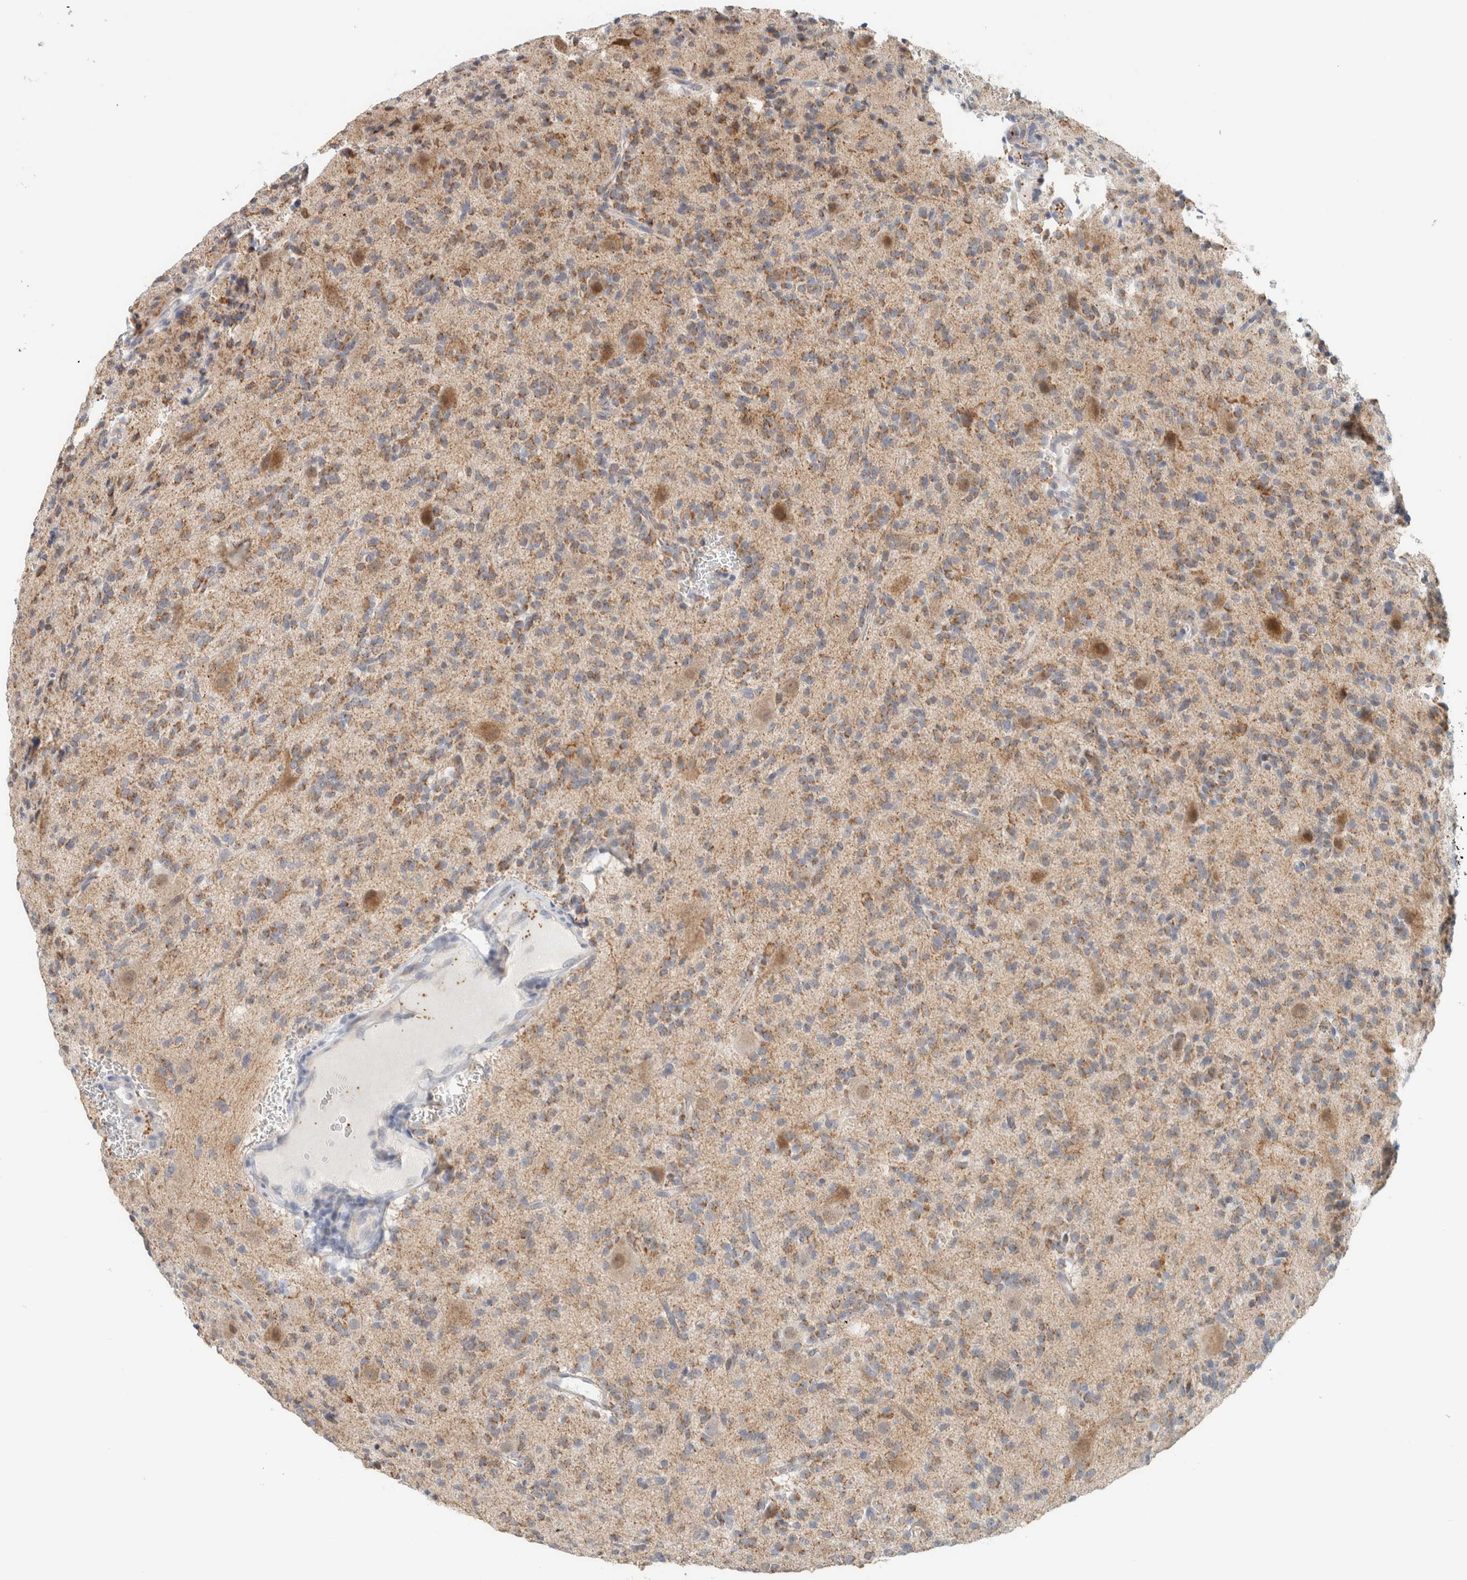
{"staining": {"intensity": "moderate", "quantity": ">75%", "location": "cytoplasmic/membranous"}, "tissue": "glioma", "cell_type": "Tumor cells", "image_type": "cancer", "snomed": [{"axis": "morphology", "description": "Glioma, malignant, High grade"}, {"axis": "topography", "description": "Brain"}], "caption": "Human glioma stained with a protein marker exhibits moderate staining in tumor cells.", "gene": "CRAT", "patient": {"sex": "male", "age": 34}}